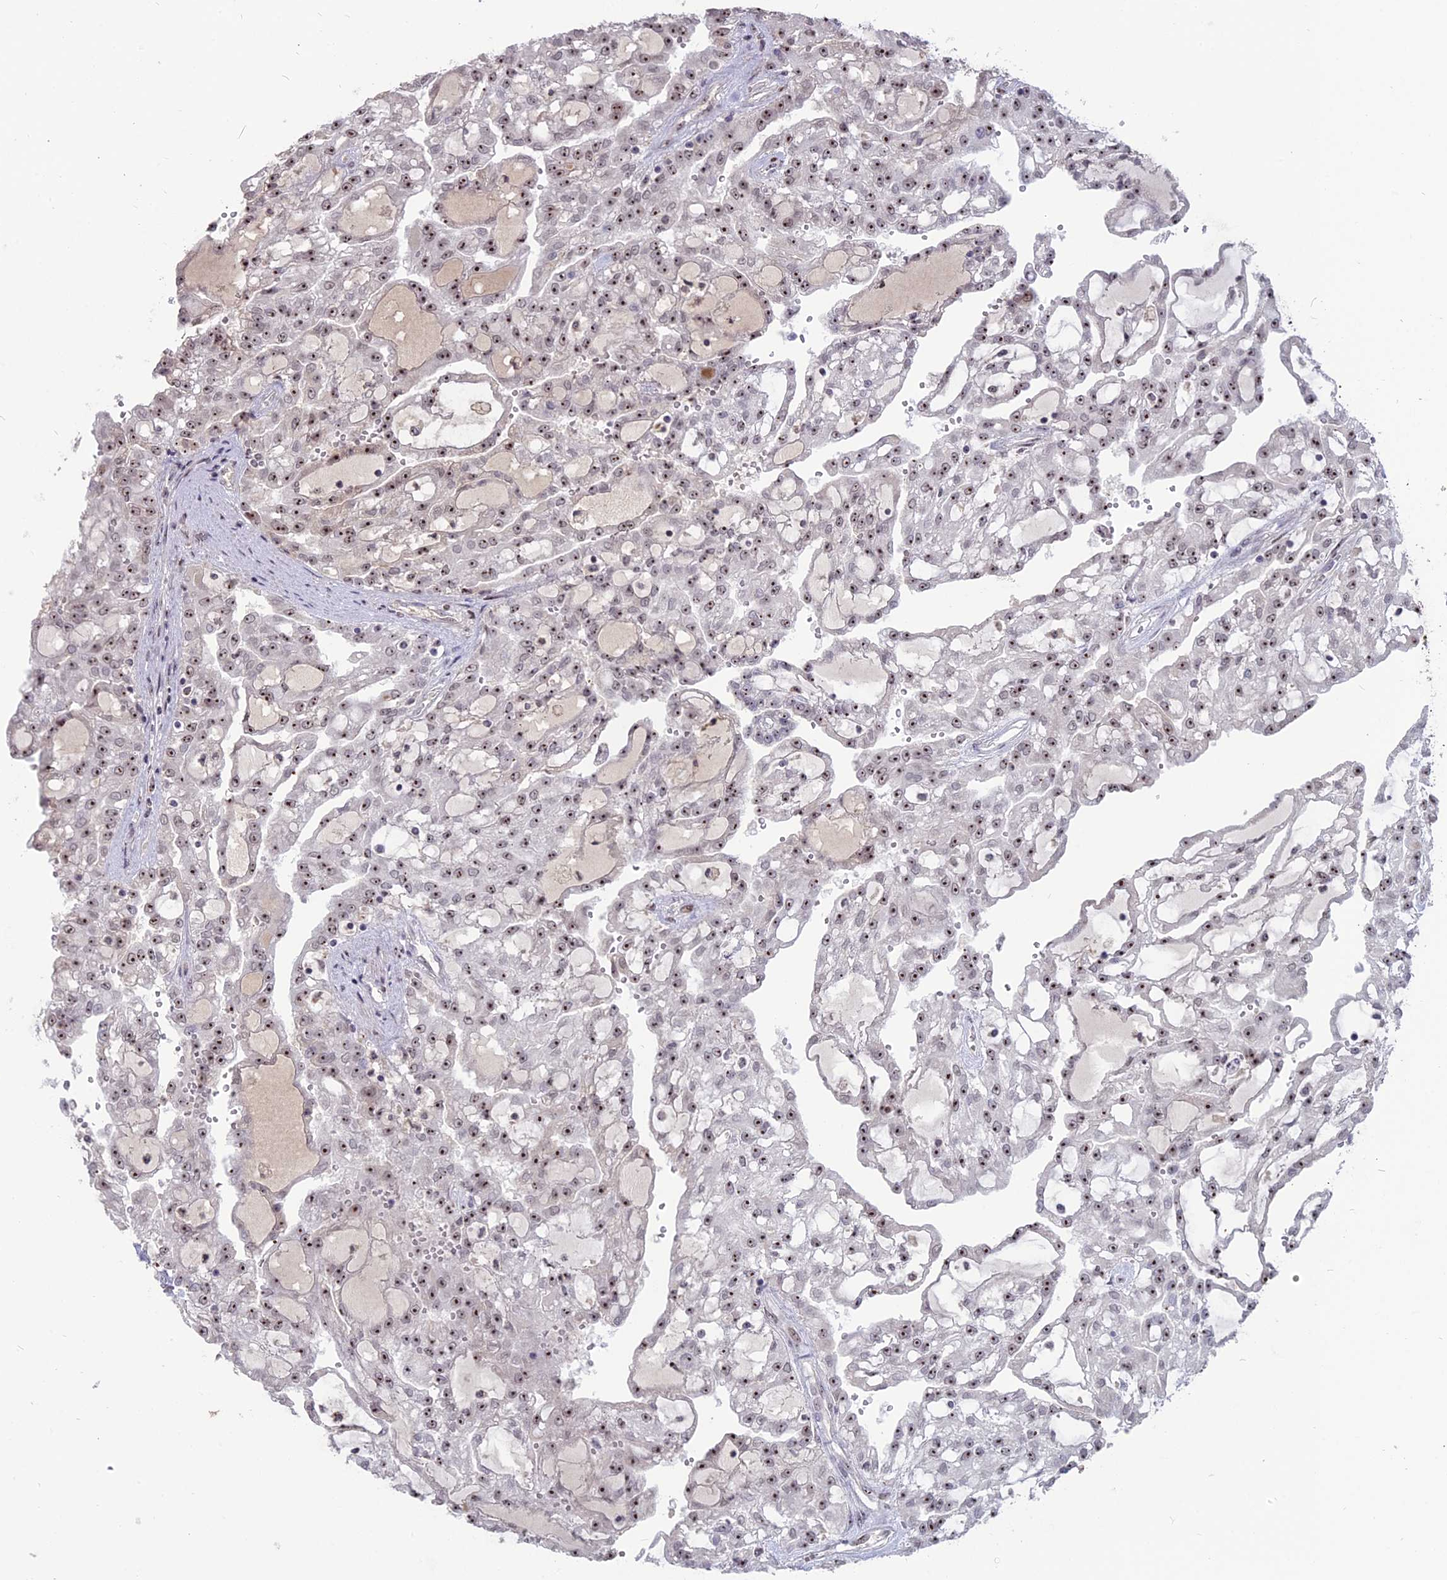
{"staining": {"intensity": "strong", "quantity": ">75%", "location": "nuclear"}, "tissue": "renal cancer", "cell_type": "Tumor cells", "image_type": "cancer", "snomed": [{"axis": "morphology", "description": "Adenocarcinoma, NOS"}, {"axis": "topography", "description": "Kidney"}], "caption": "IHC (DAB) staining of renal cancer displays strong nuclear protein staining in about >75% of tumor cells. Using DAB (3,3'-diaminobenzidine) (brown) and hematoxylin (blue) stains, captured at high magnification using brightfield microscopy.", "gene": "FAM131A", "patient": {"sex": "male", "age": 63}}